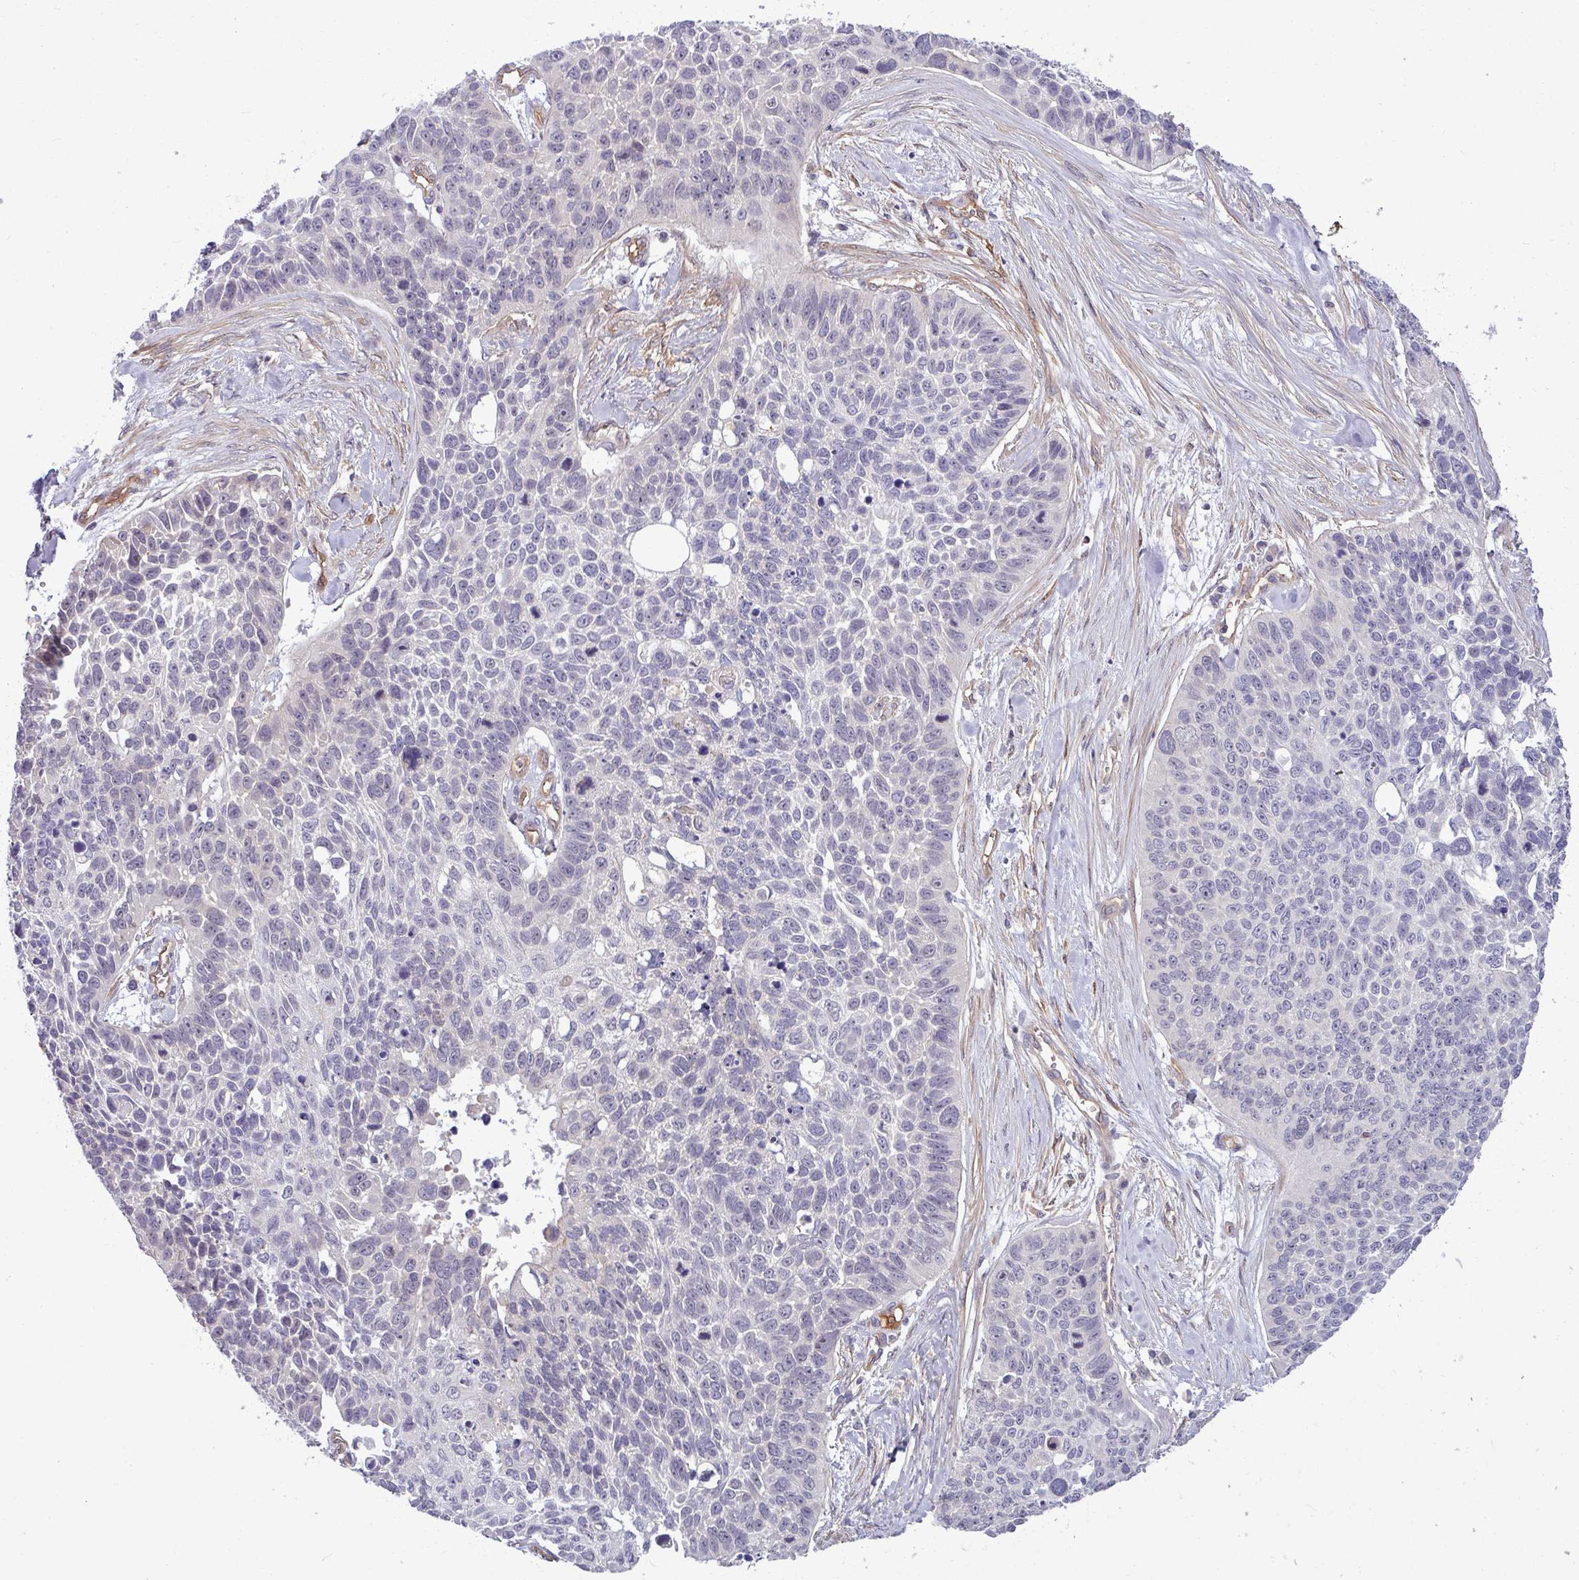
{"staining": {"intensity": "negative", "quantity": "none", "location": "none"}, "tissue": "lung cancer", "cell_type": "Tumor cells", "image_type": "cancer", "snomed": [{"axis": "morphology", "description": "Squamous cell carcinoma, NOS"}, {"axis": "topography", "description": "Lung"}], "caption": "A photomicrograph of human lung squamous cell carcinoma is negative for staining in tumor cells. (DAB immunohistochemistry with hematoxylin counter stain).", "gene": "B4GALNT4", "patient": {"sex": "male", "age": 62}}